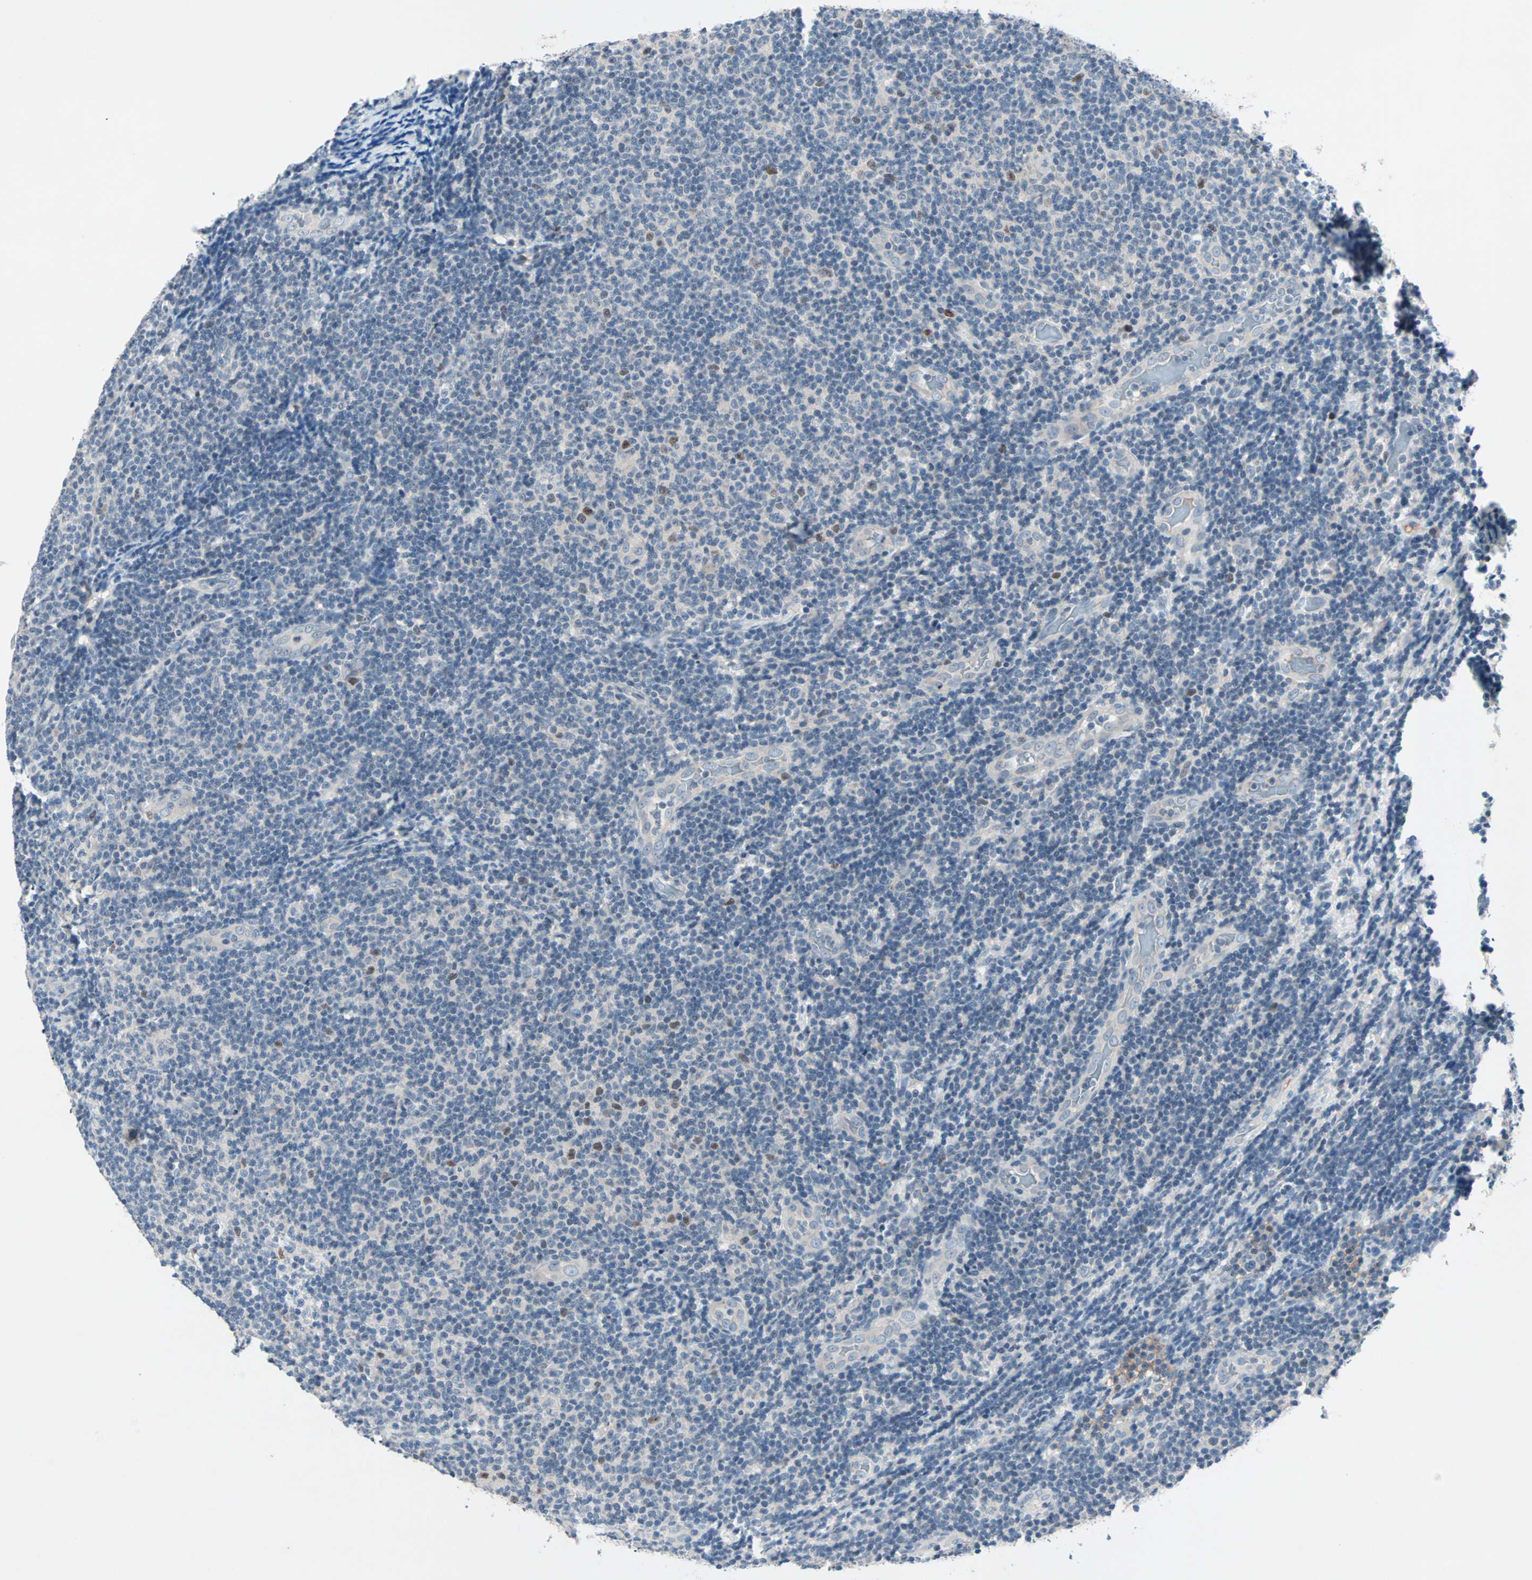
{"staining": {"intensity": "strong", "quantity": "<25%", "location": "nuclear"}, "tissue": "lymphoma", "cell_type": "Tumor cells", "image_type": "cancer", "snomed": [{"axis": "morphology", "description": "Malignant lymphoma, non-Hodgkin's type, Low grade"}, {"axis": "topography", "description": "Lymph node"}], "caption": "A high-resolution photomicrograph shows immunohistochemistry (IHC) staining of lymphoma, which displays strong nuclear staining in approximately <25% of tumor cells. The protein of interest is shown in brown color, while the nuclei are stained blue.", "gene": "CCNE2", "patient": {"sex": "male", "age": 83}}